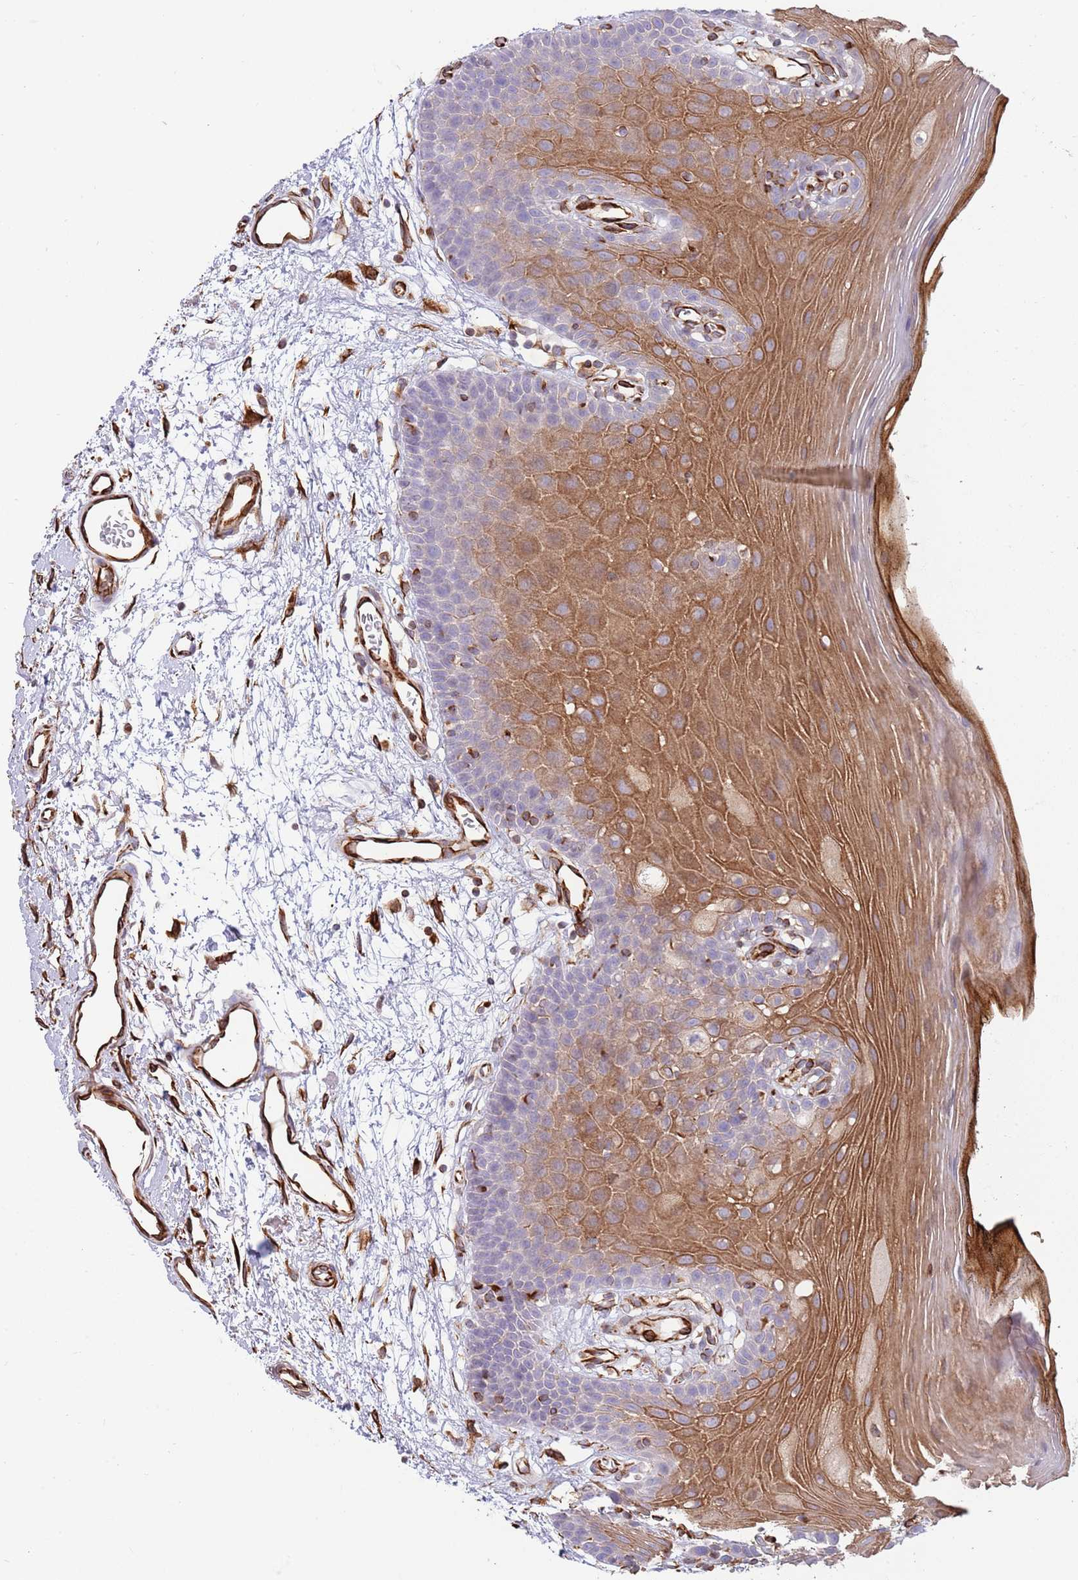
{"staining": {"intensity": "moderate", "quantity": "<25%", "location": "cytoplasmic/membranous"}, "tissue": "oral mucosa", "cell_type": "Squamous epithelial cells", "image_type": "normal", "snomed": [{"axis": "morphology", "description": "Normal tissue, NOS"}, {"axis": "topography", "description": "Oral tissue"}, {"axis": "topography", "description": "Tounge, NOS"}], "caption": "This photomicrograph displays IHC staining of normal human oral mucosa, with low moderate cytoplasmic/membranous positivity in about <25% of squamous epithelial cells.", "gene": "MOGAT1", "patient": {"sex": "female", "age": 81}}